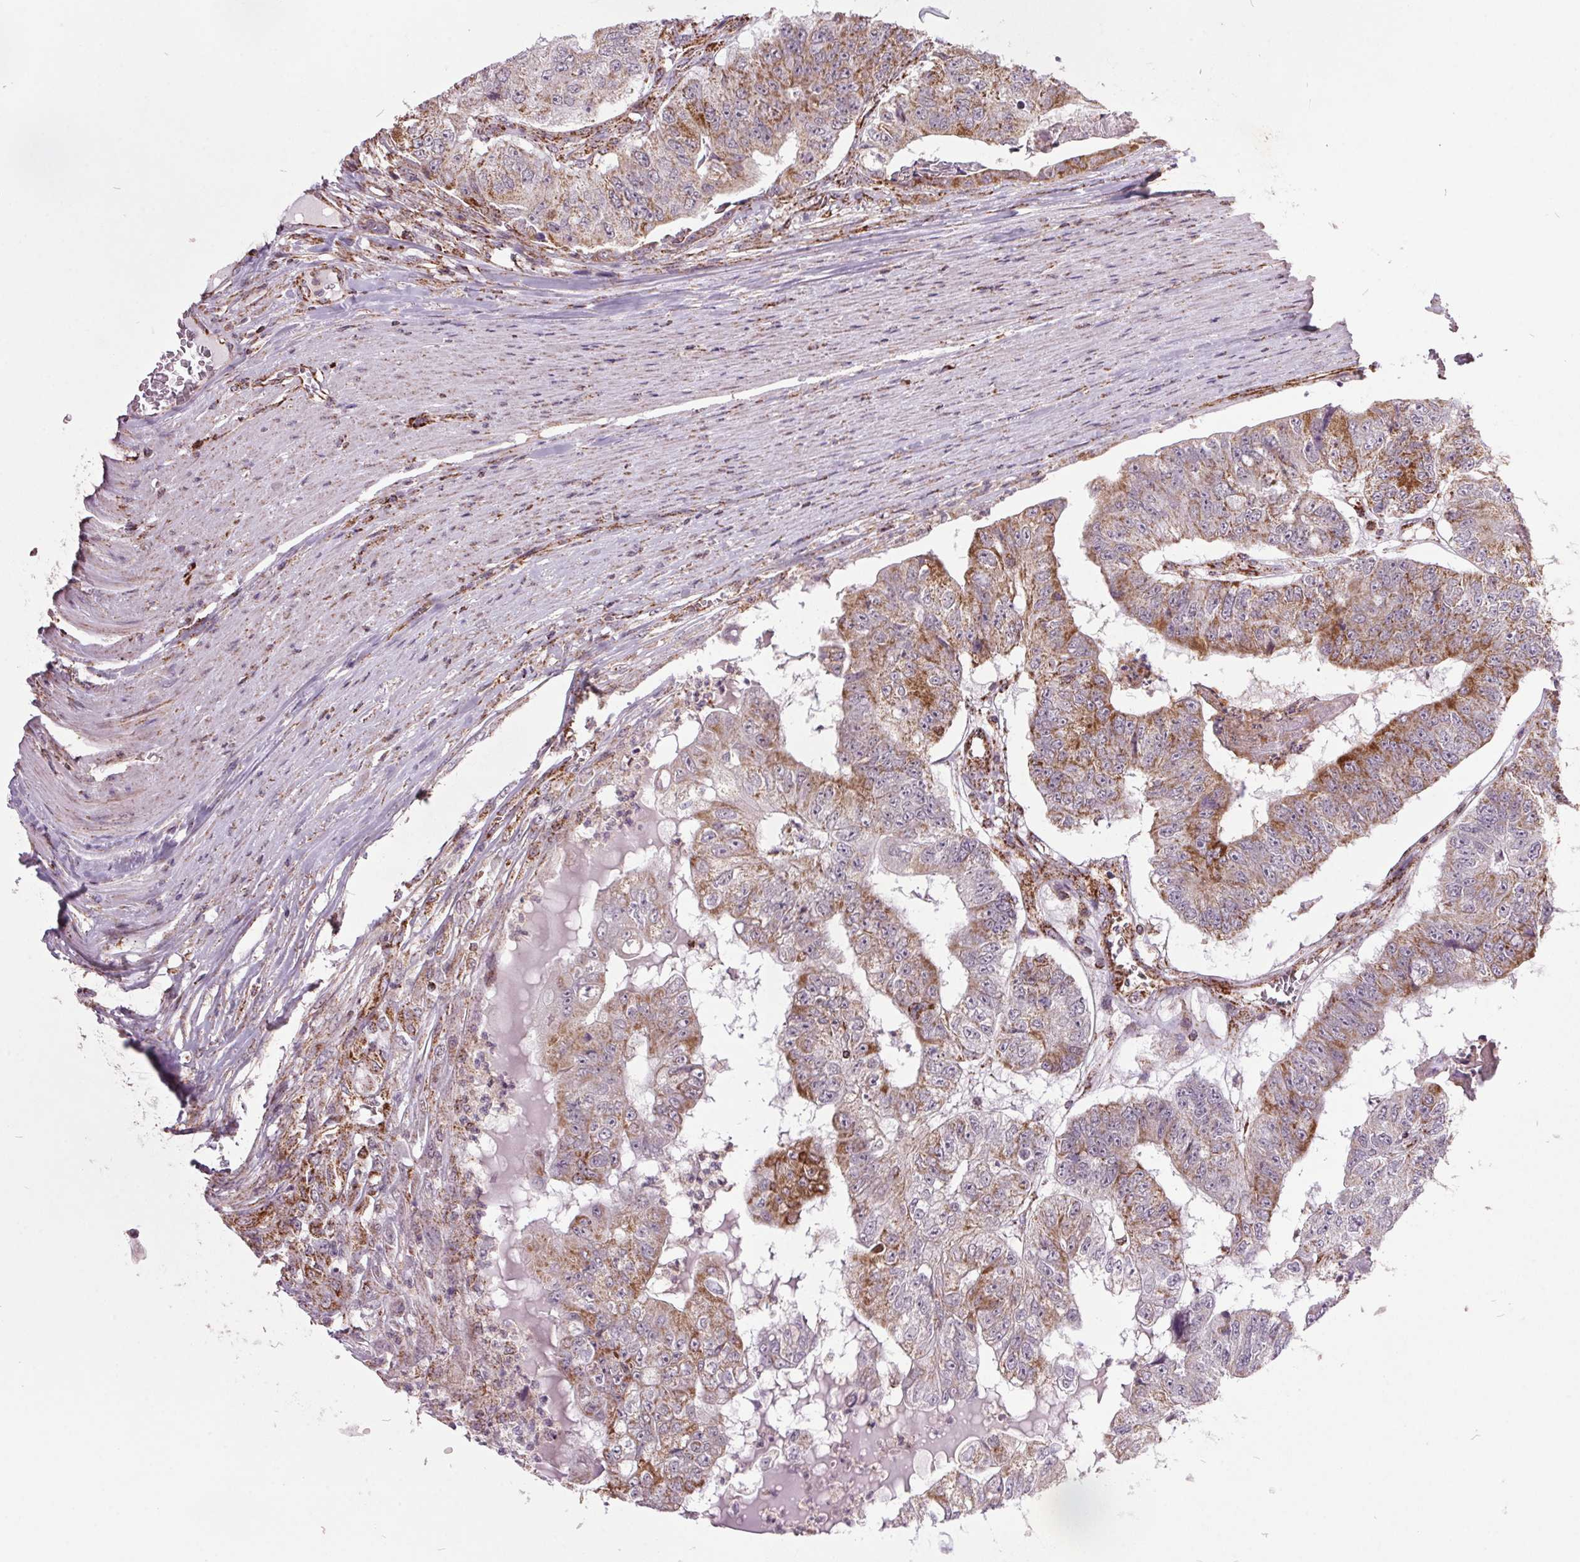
{"staining": {"intensity": "moderate", "quantity": "25%-75%", "location": "cytoplasmic/membranous"}, "tissue": "colorectal cancer", "cell_type": "Tumor cells", "image_type": "cancer", "snomed": [{"axis": "morphology", "description": "Adenocarcinoma, NOS"}, {"axis": "topography", "description": "Colon"}], "caption": "Protein staining displays moderate cytoplasmic/membranous positivity in about 25%-75% of tumor cells in colorectal cancer. (DAB IHC, brown staining for protein, blue staining for nuclei).", "gene": "NDUFS6", "patient": {"sex": "female", "age": 67}}